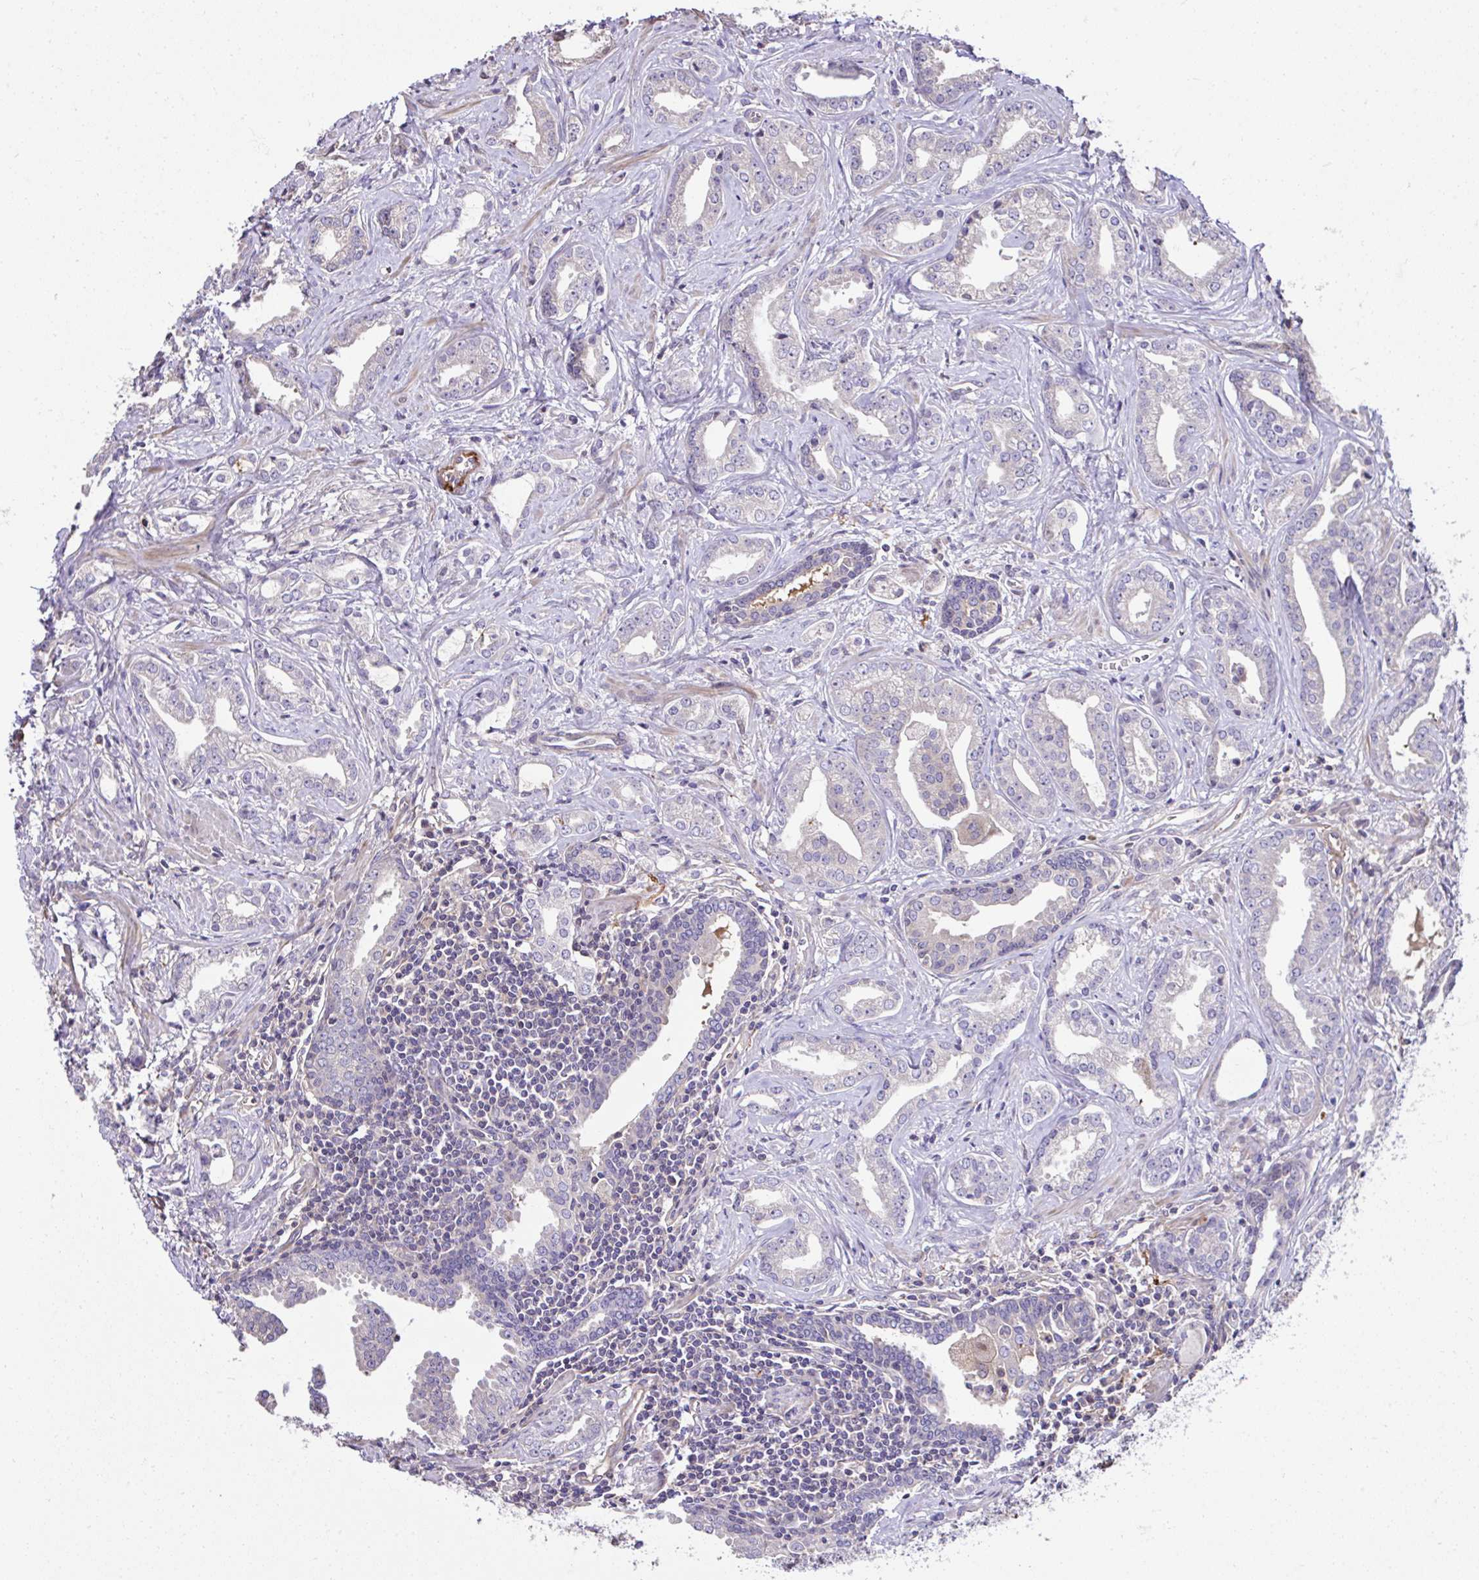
{"staining": {"intensity": "negative", "quantity": "none", "location": "none"}, "tissue": "prostate cancer", "cell_type": "Tumor cells", "image_type": "cancer", "snomed": [{"axis": "morphology", "description": "Adenocarcinoma, Medium grade"}, {"axis": "topography", "description": "Prostate"}], "caption": "Human prostate medium-grade adenocarcinoma stained for a protein using immunohistochemistry displays no positivity in tumor cells.", "gene": "CCDC85C", "patient": {"sex": "male", "age": 57}}